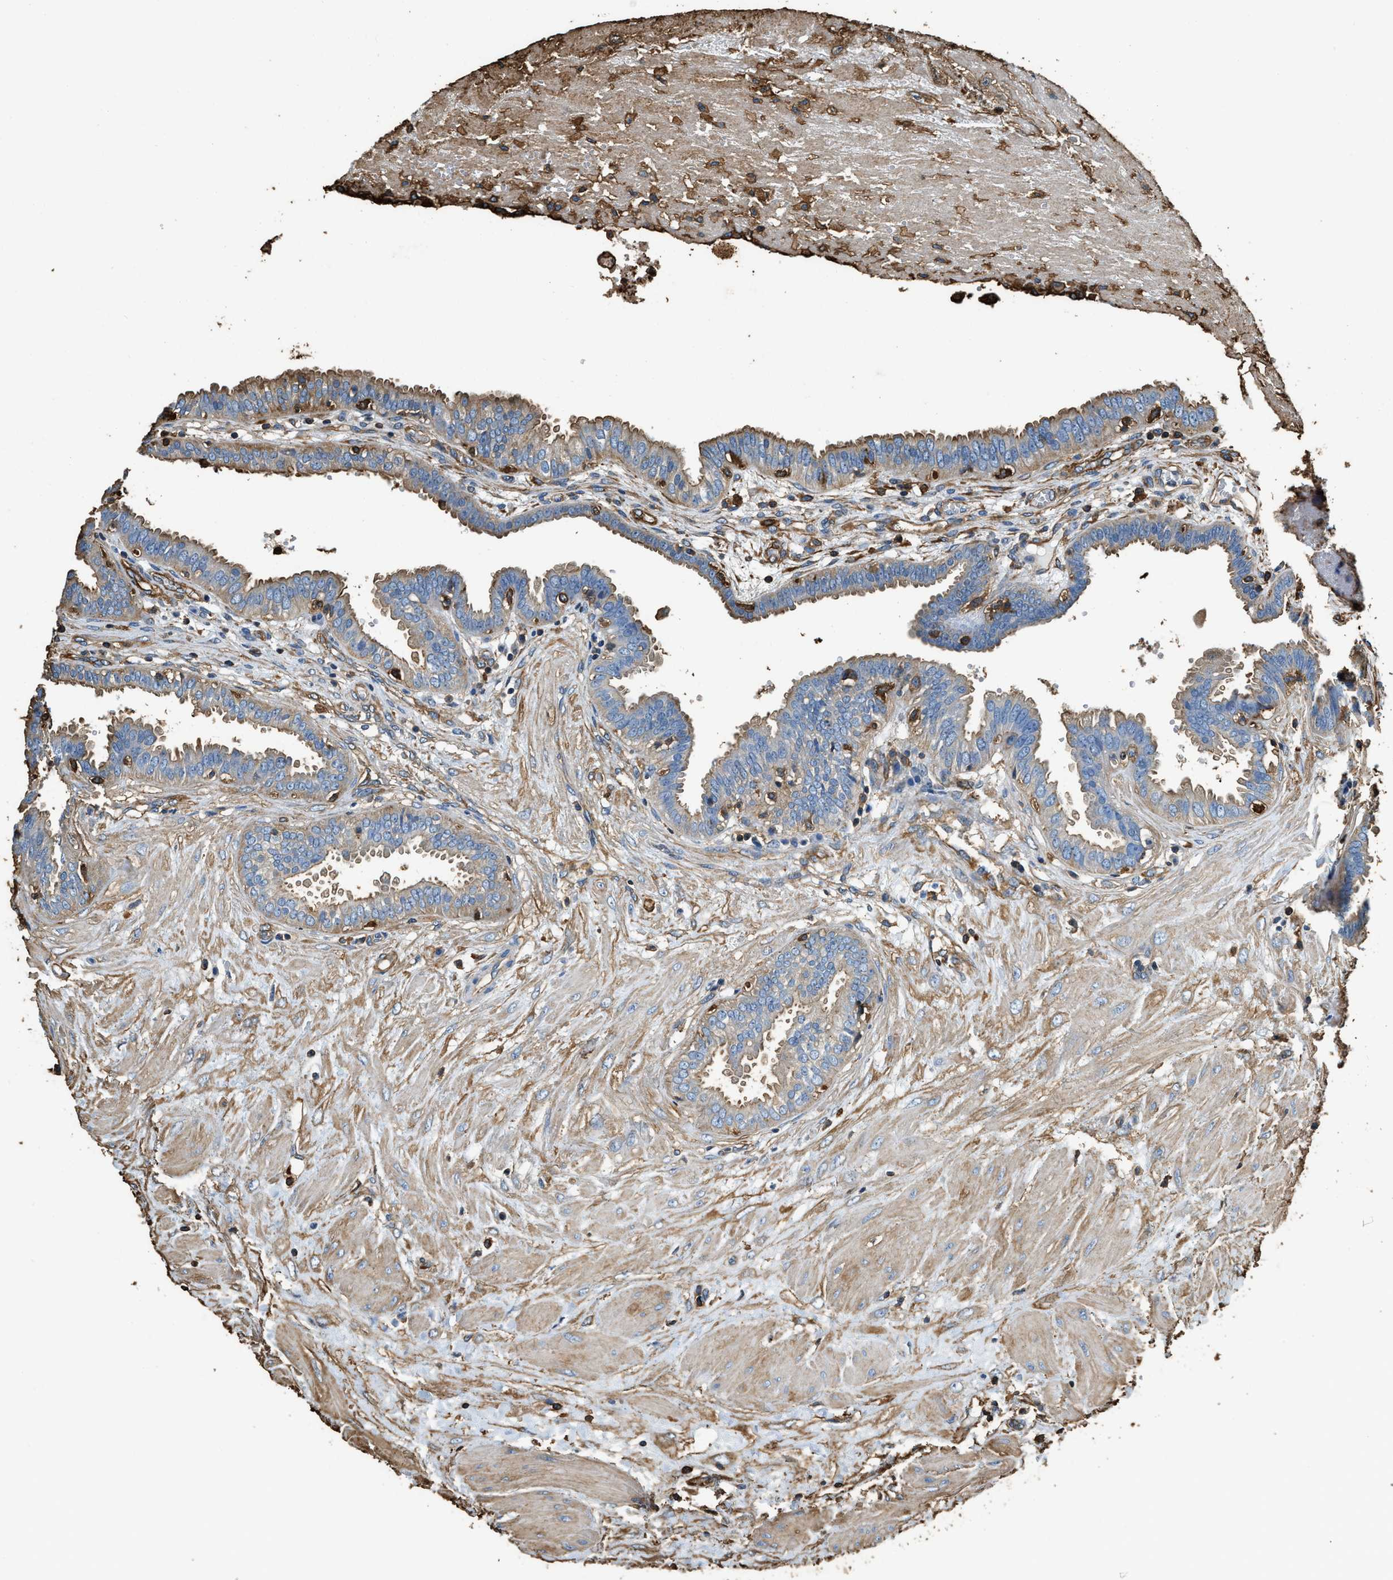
{"staining": {"intensity": "moderate", "quantity": ">75%", "location": "cytoplasmic/membranous"}, "tissue": "fallopian tube", "cell_type": "Glandular cells", "image_type": "normal", "snomed": [{"axis": "morphology", "description": "Normal tissue, NOS"}, {"axis": "topography", "description": "Fallopian tube"}, {"axis": "topography", "description": "Placenta"}], "caption": "Approximately >75% of glandular cells in unremarkable fallopian tube reveal moderate cytoplasmic/membranous protein positivity as visualized by brown immunohistochemical staining.", "gene": "ACCS", "patient": {"sex": "female", "age": 32}}